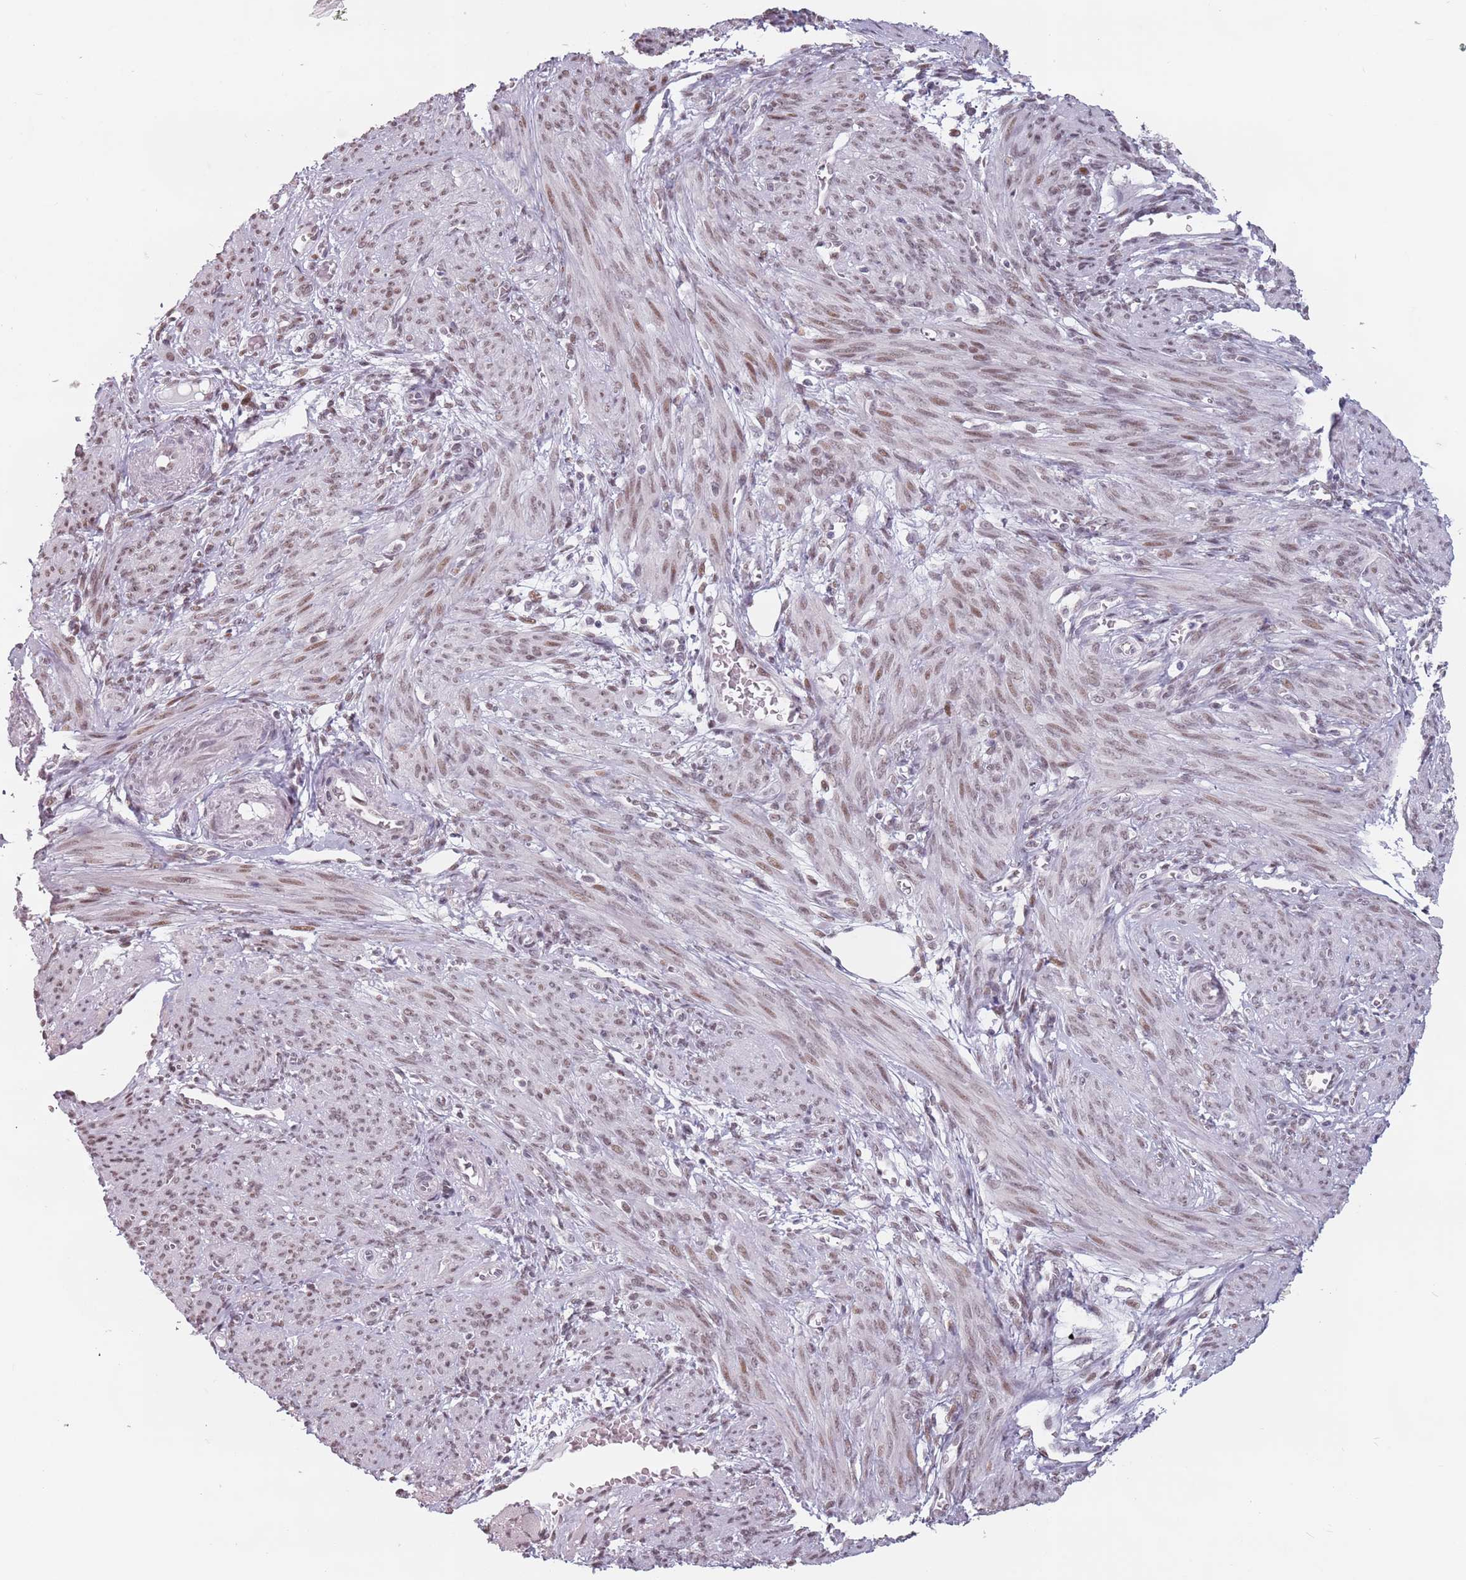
{"staining": {"intensity": "moderate", "quantity": "25%-75%", "location": "nuclear"}, "tissue": "smooth muscle", "cell_type": "Smooth muscle cells", "image_type": "normal", "snomed": [{"axis": "morphology", "description": "Normal tissue, NOS"}, {"axis": "topography", "description": "Smooth muscle"}], "caption": "Protein expression analysis of unremarkable human smooth muscle reveals moderate nuclear staining in approximately 25%-75% of smooth muscle cells.", "gene": "PTCHD1", "patient": {"sex": "female", "age": 39}}